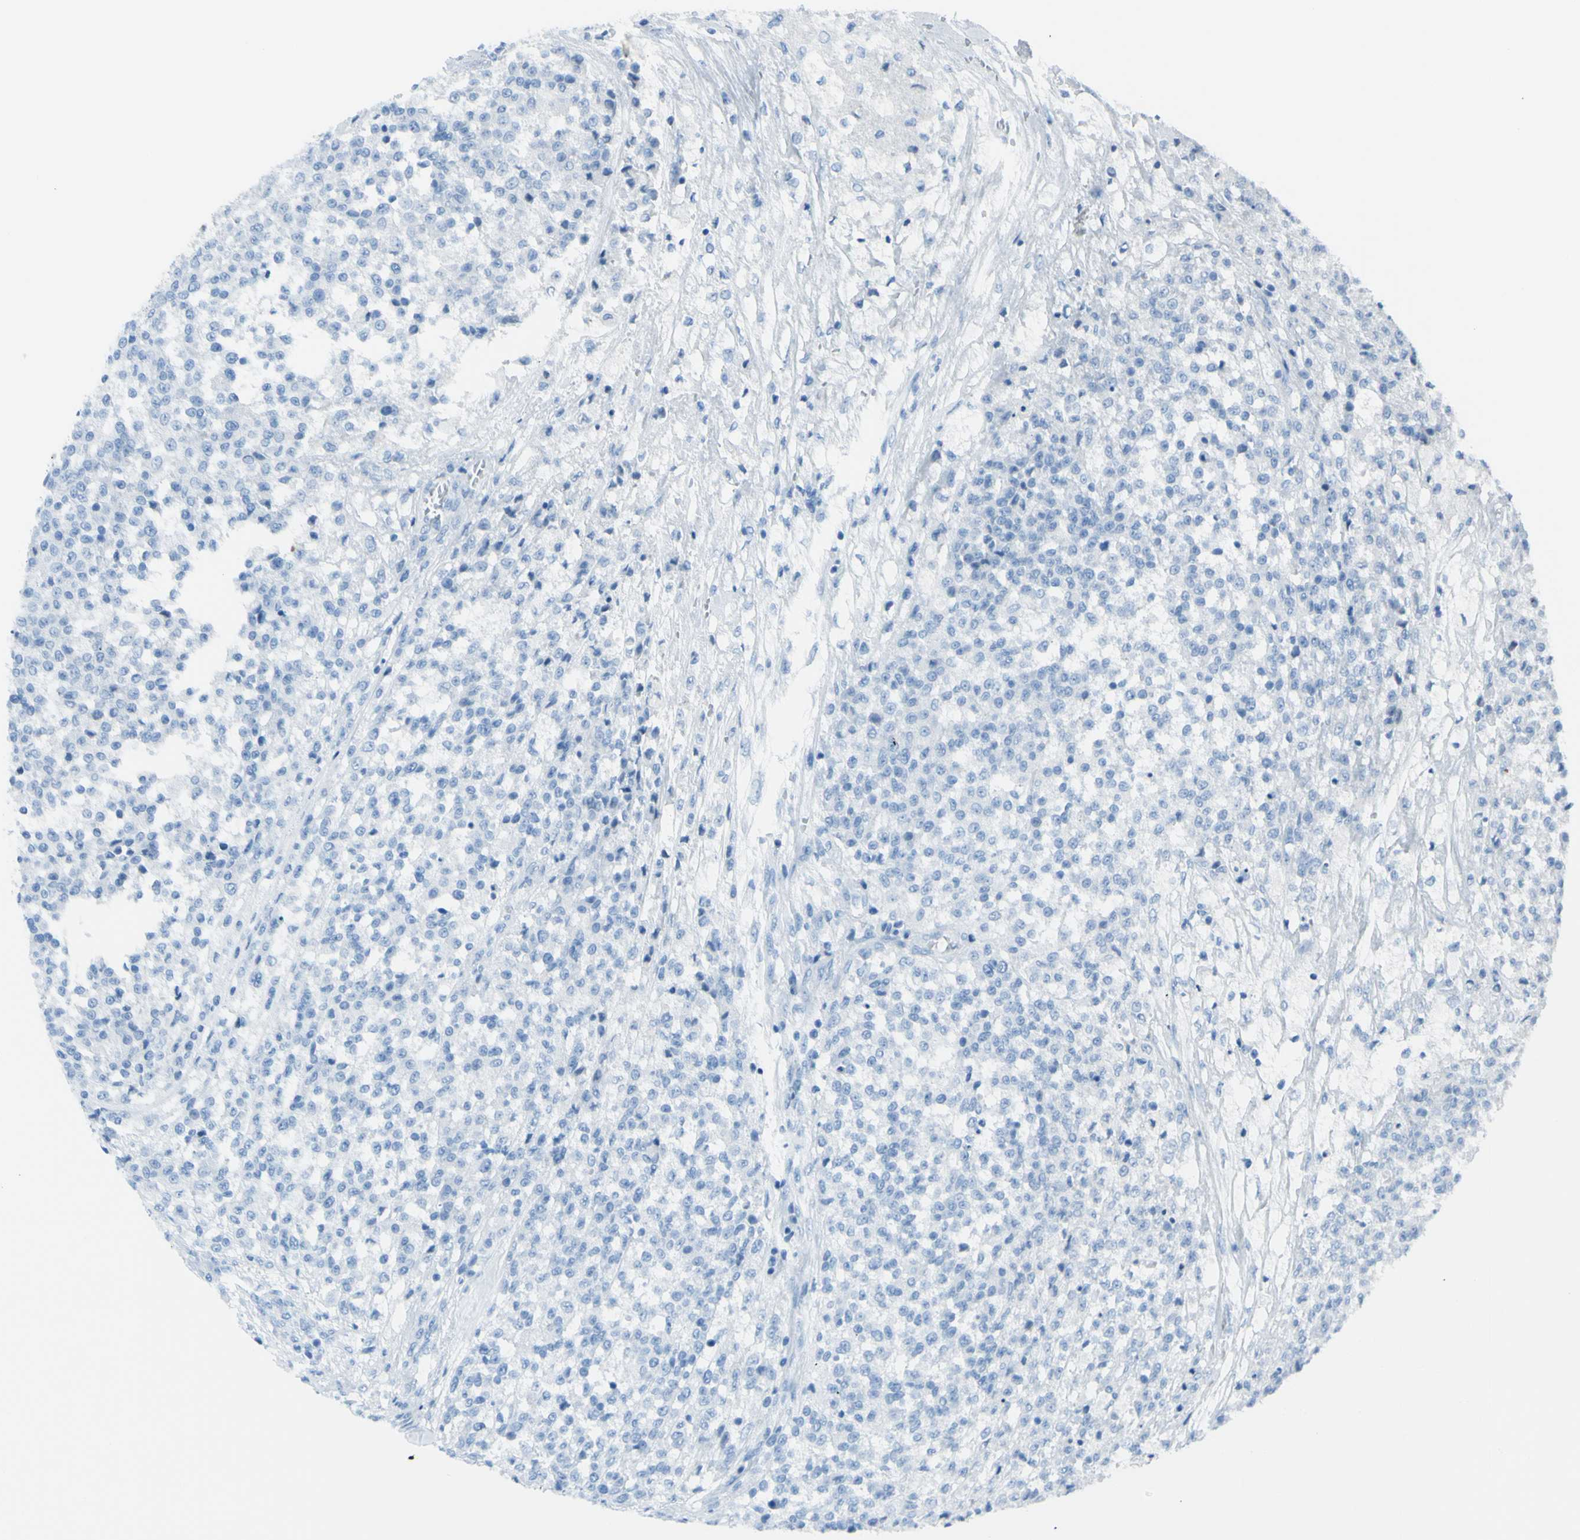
{"staining": {"intensity": "negative", "quantity": "none", "location": "none"}, "tissue": "testis cancer", "cell_type": "Tumor cells", "image_type": "cancer", "snomed": [{"axis": "morphology", "description": "Seminoma, NOS"}, {"axis": "topography", "description": "Testis"}], "caption": "Immunohistochemistry (IHC) image of neoplastic tissue: human testis seminoma stained with DAB demonstrates no significant protein staining in tumor cells.", "gene": "TFPI2", "patient": {"sex": "male", "age": 59}}